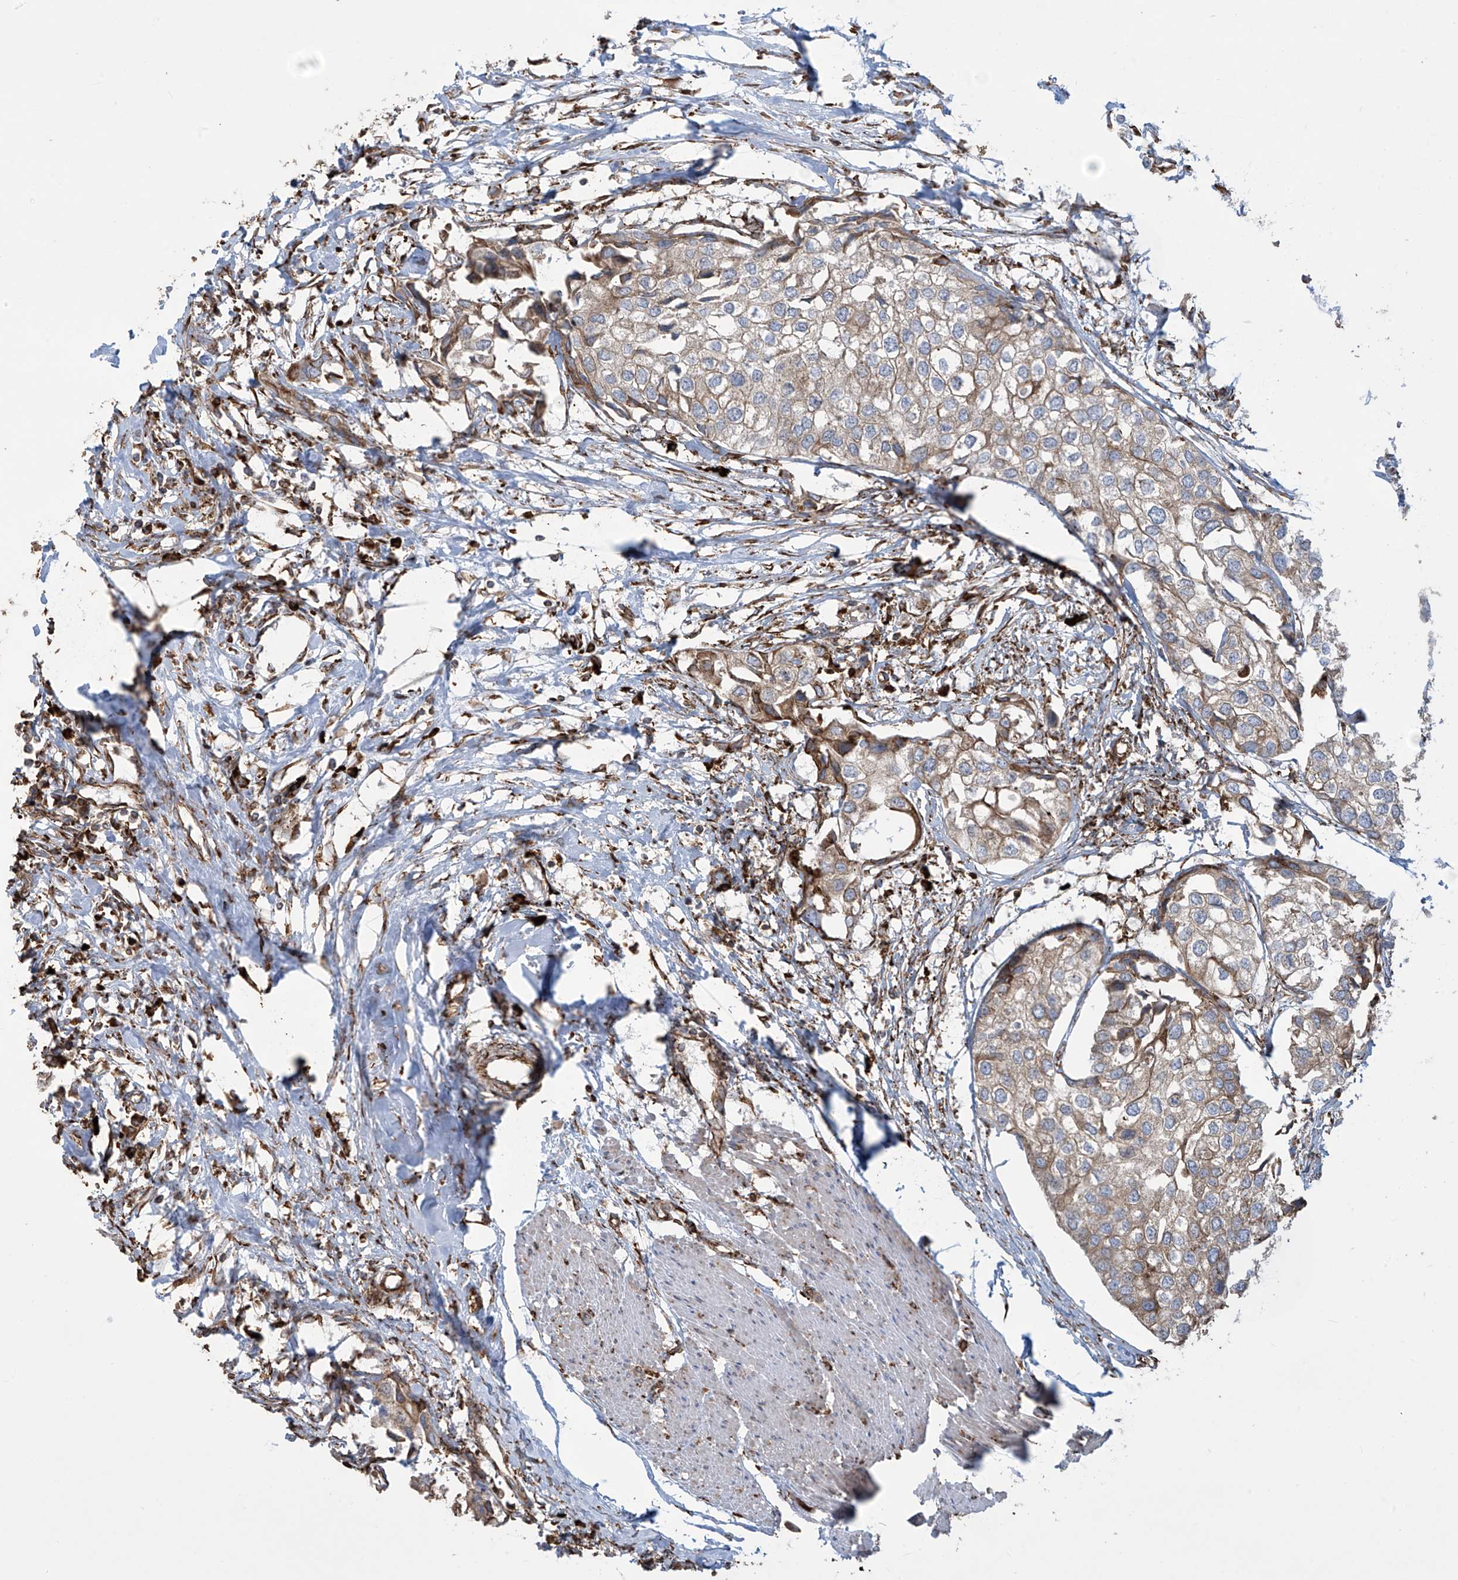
{"staining": {"intensity": "moderate", "quantity": "25%-75%", "location": "cytoplasmic/membranous"}, "tissue": "urothelial cancer", "cell_type": "Tumor cells", "image_type": "cancer", "snomed": [{"axis": "morphology", "description": "Urothelial carcinoma, High grade"}, {"axis": "topography", "description": "Urinary bladder"}], "caption": "Immunohistochemical staining of urothelial cancer displays medium levels of moderate cytoplasmic/membranous protein positivity in approximately 25%-75% of tumor cells.", "gene": "MX1", "patient": {"sex": "male", "age": 64}}